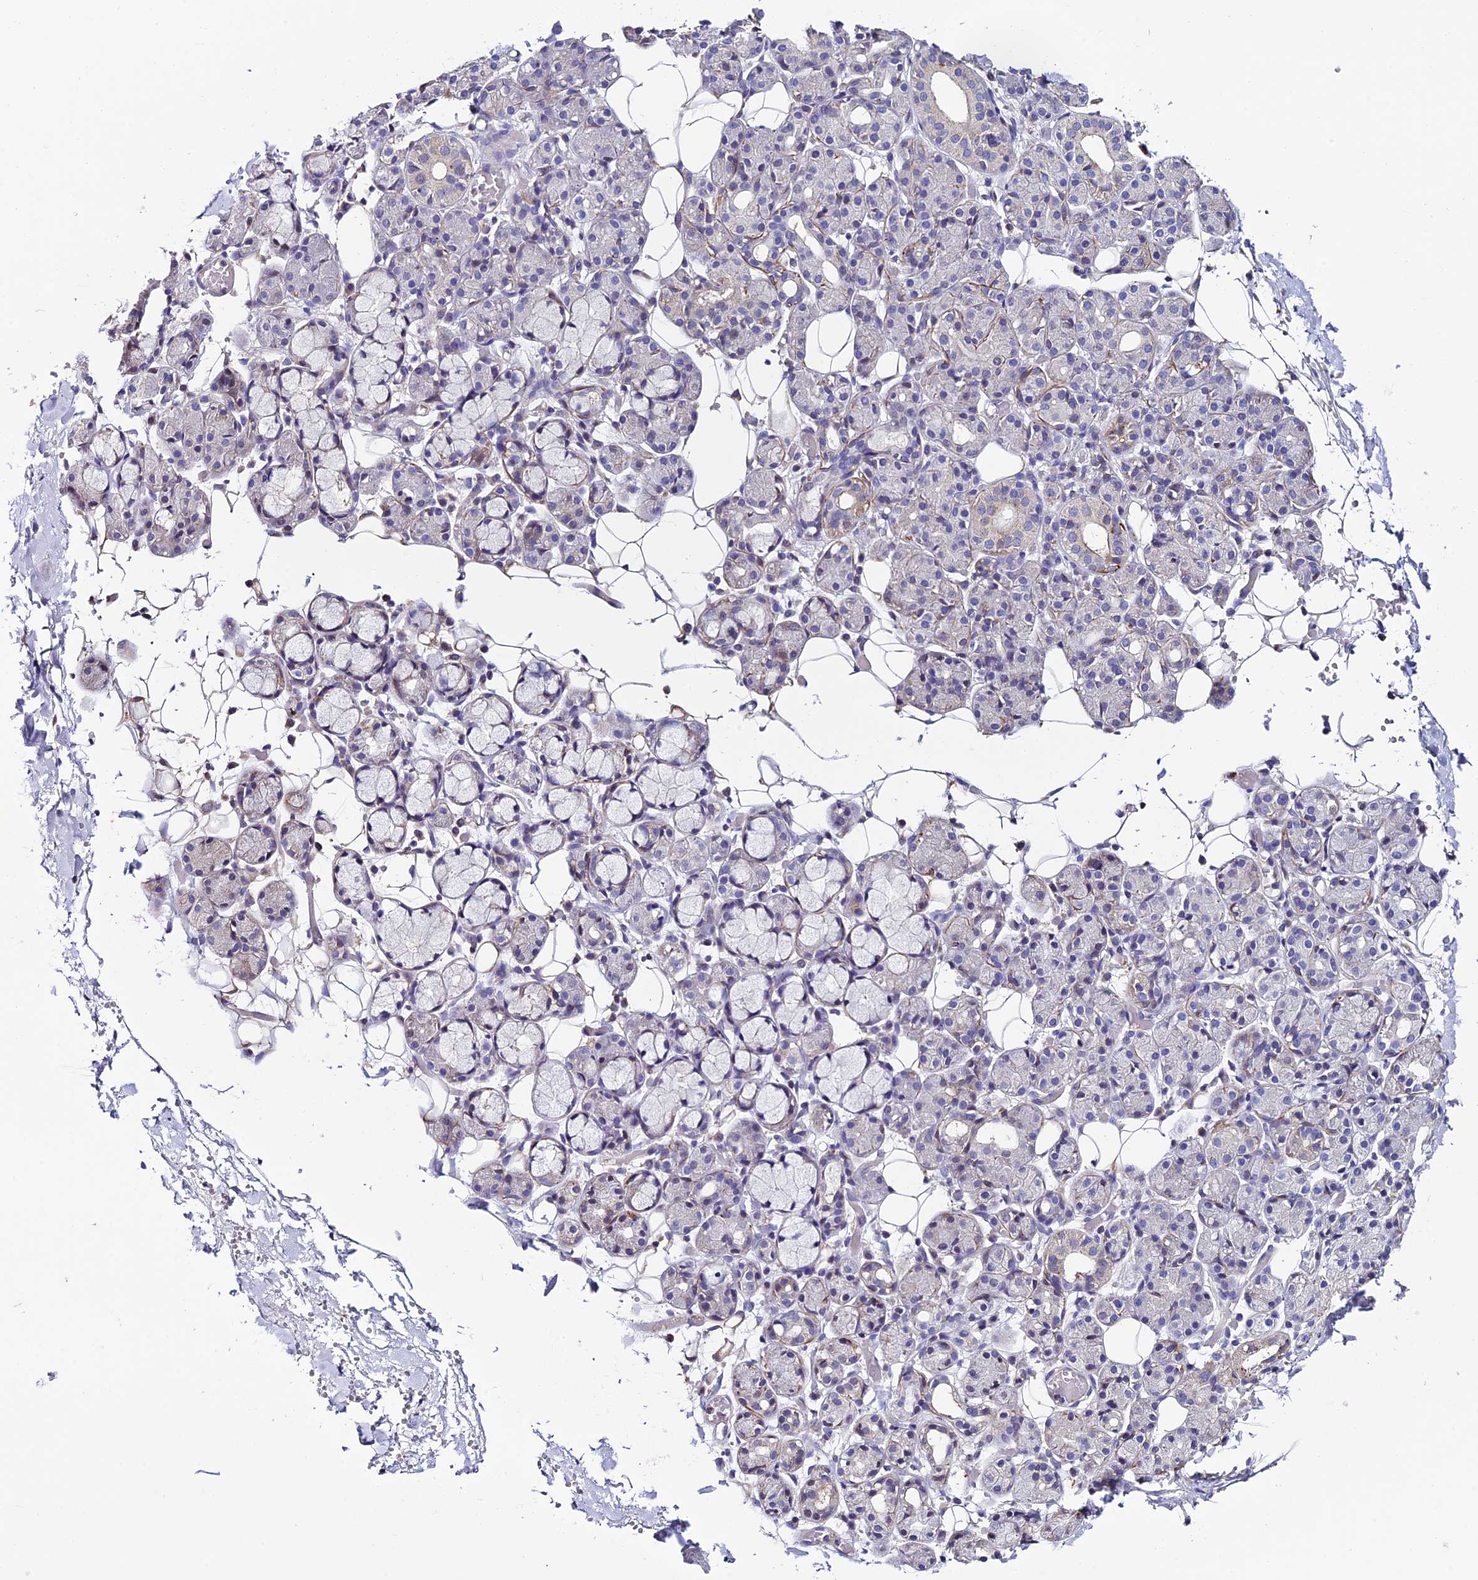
{"staining": {"intensity": "negative", "quantity": "none", "location": "none"}, "tissue": "salivary gland", "cell_type": "Glandular cells", "image_type": "normal", "snomed": [{"axis": "morphology", "description": "Normal tissue, NOS"}, {"axis": "topography", "description": "Salivary gland"}], "caption": "A high-resolution photomicrograph shows IHC staining of normal salivary gland, which exhibits no significant expression in glandular cells.", "gene": "FAM178B", "patient": {"sex": "male", "age": 63}}